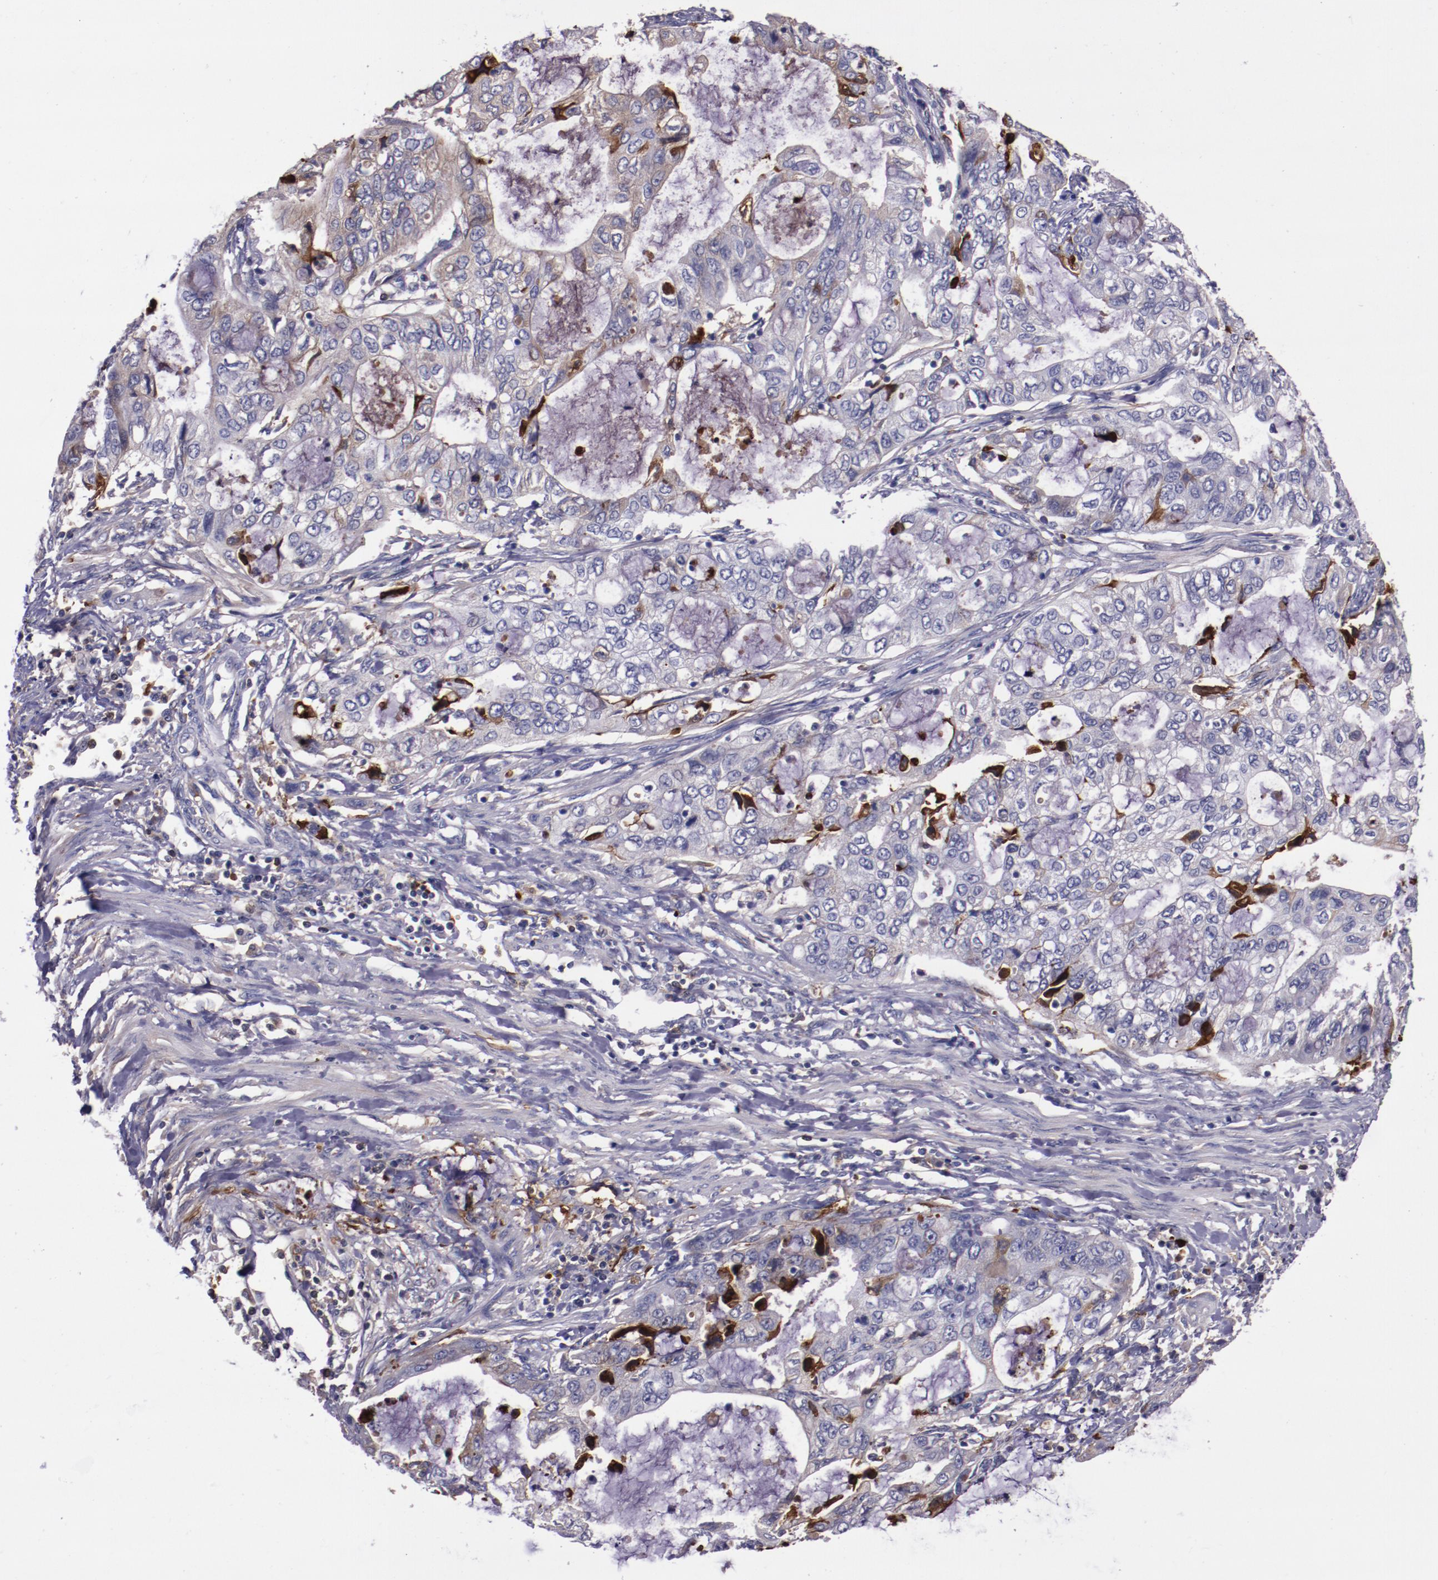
{"staining": {"intensity": "moderate", "quantity": "<25%", "location": "cytoplasmic/membranous"}, "tissue": "stomach cancer", "cell_type": "Tumor cells", "image_type": "cancer", "snomed": [{"axis": "morphology", "description": "Adenocarcinoma, NOS"}, {"axis": "topography", "description": "Stomach, upper"}], "caption": "The immunohistochemical stain highlights moderate cytoplasmic/membranous staining in tumor cells of adenocarcinoma (stomach) tissue.", "gene": "APOH", "patient": {"sex": "female", "age": 52}}